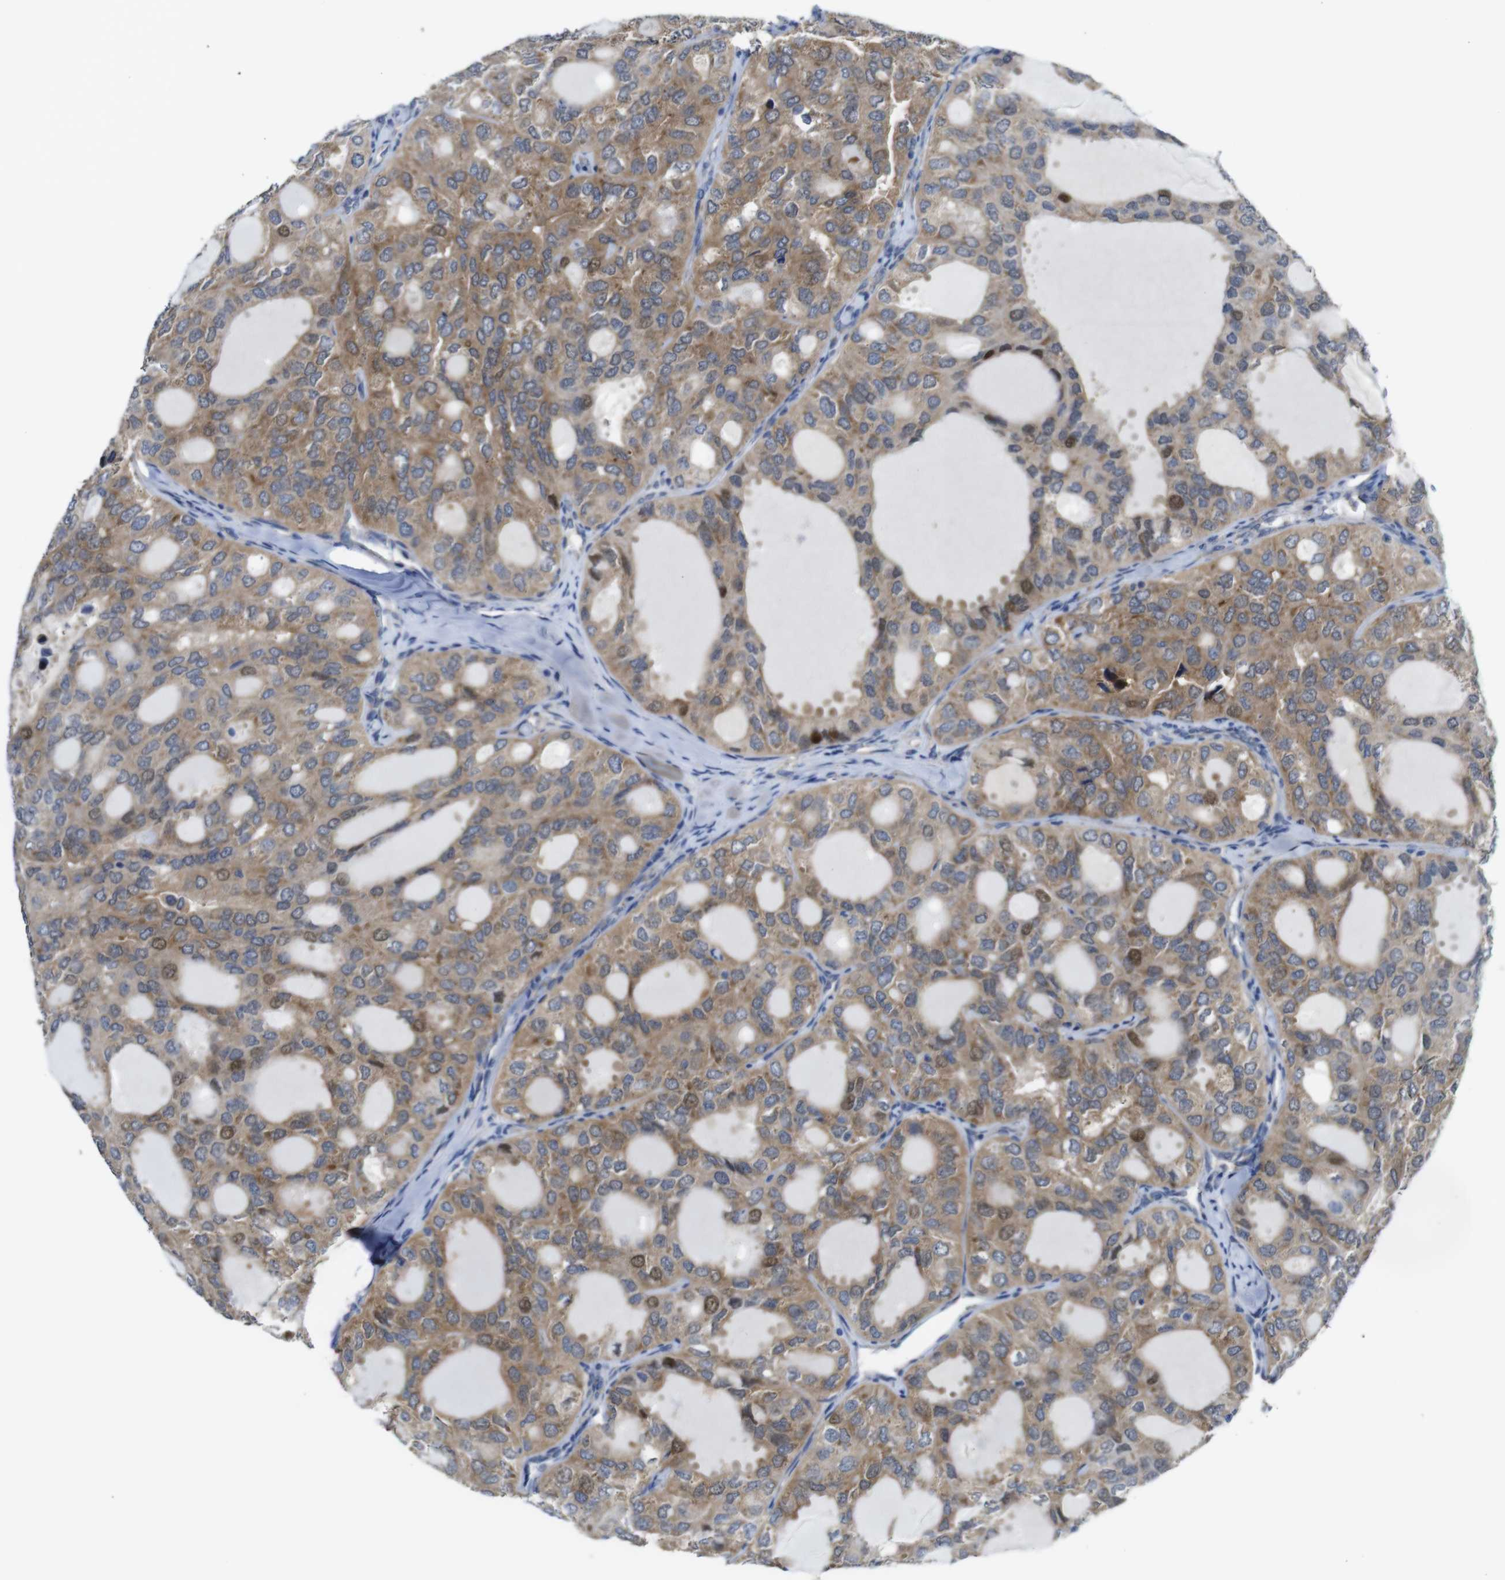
{"staining": {"intensity": "moderate", "quantity": ">75%", "location": "cytoplasmic/membranous,nuclear"}, "tissue": "thyroid cancer", "cell_type": "Tumor cells", "image_type": "cancer", "snomed": [{"axis": "morphology", "description": "Follicular adenoma carcinoma, NOS"}, {"axis": "topography", "description": "Thyroid gland"}], "caption": "Moderate cytoplasmic/membranous and nuclear protein expression is seen in approximately >75% of tumor cells in thyroid cancer (follicular adenoma carcinoma).", "gene": "DDRGK1", "patient": {"sex": "male", "age": 75}}